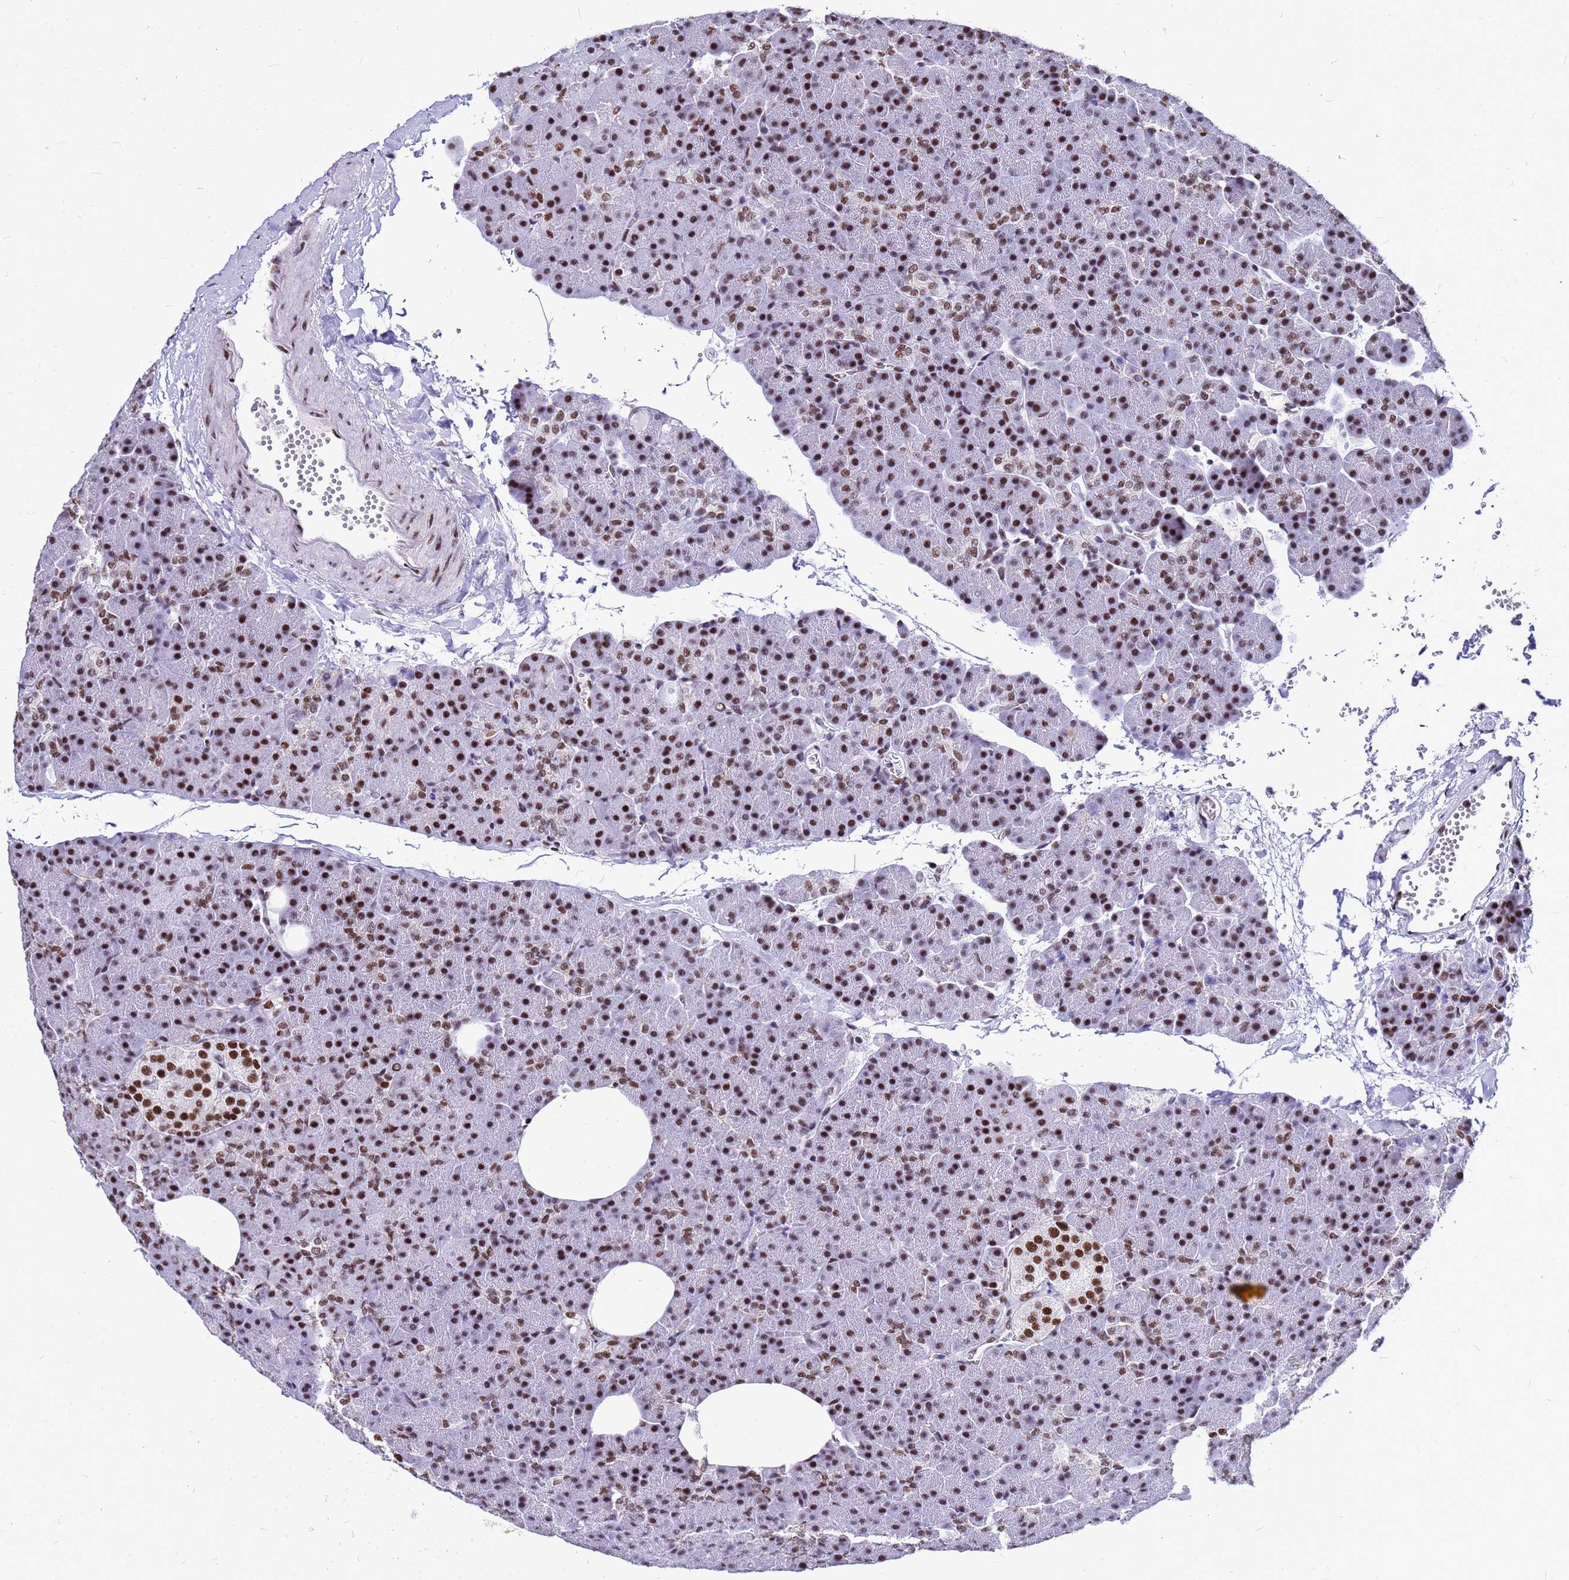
{"staining": {"intensity": "strong", "quantity": ">75%", "location": "nuclear"}, "tissue": "pancreas", "cell_type": "Exocrine glandular cells", "image_type": "normal", "snomed": [{"axis": "morphology", "description": "Normal tissue, NOS"}, {"axis": "morphology", "description": "Carcinoid, malignant, NOS"}, {"axis": "topography", "description": "Pancreas"}], "caption": "Immunohistochemistry photomicrograph of normal pancreas stained for a protein (brown), which shows high levels of strong nuclear expression in about >75% of exocrine glandular cells.", "gene": "SART3", "patient": {"sex": "female", "age": 35}}